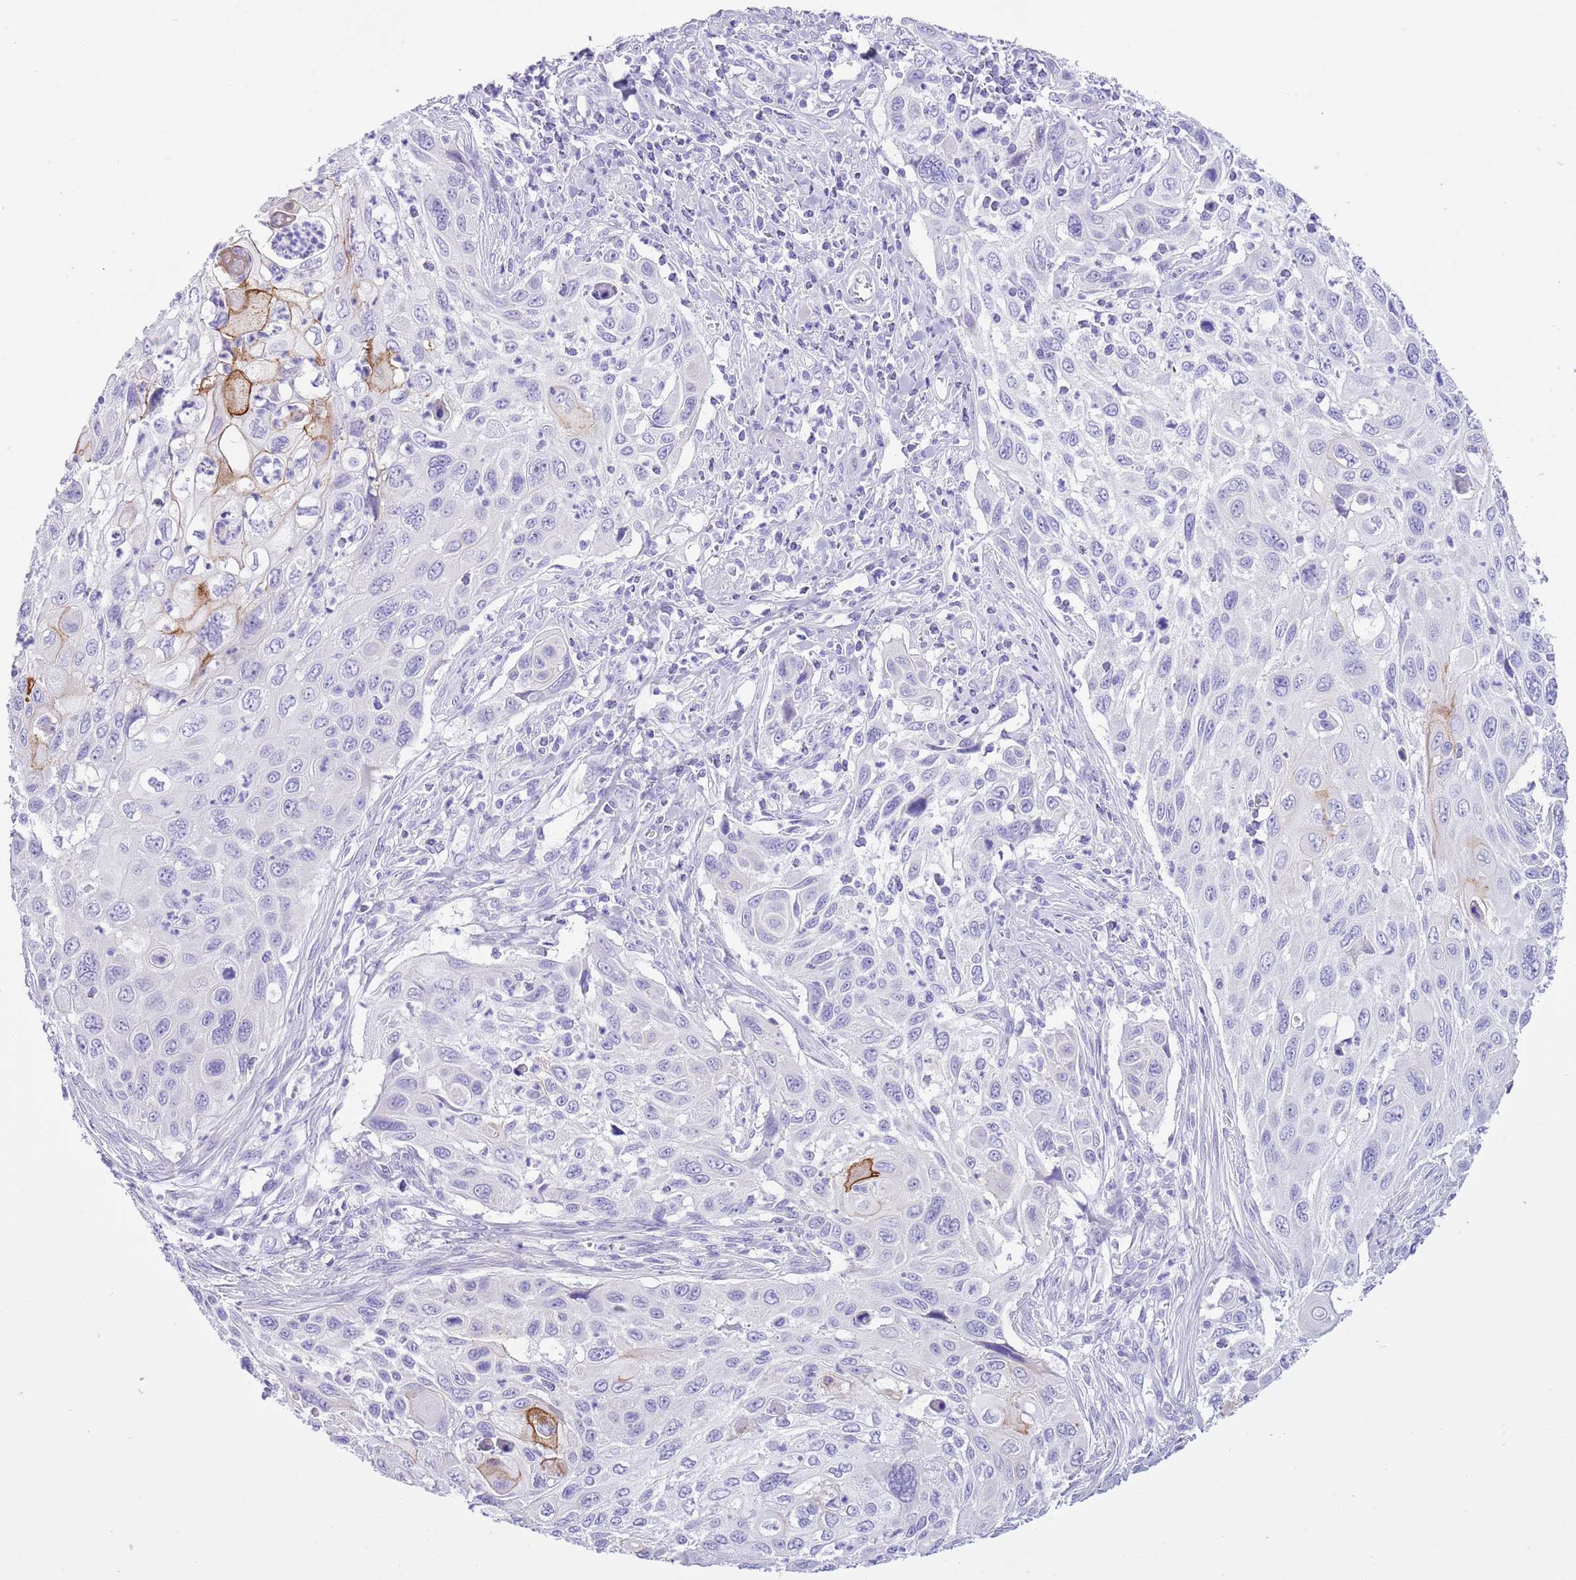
{"staining": {"intensity": "moderate", "quantity": "<25%", "location": "cytoplasmic/membranous"}, "tissue": "cervical cancer", "cell_type": "Tumor cells", "image_type": "cancer", "snomed": [{"axis": "morphology", "description": "Squamous cell carcinoma, NOS"}, {"axis": "topography", "description": "Cervix"}], "caption": "This histopathology image exhibits immunohistochemistry staining of cervical cancer, with low moderate cytoplasmic/membranous staining in approximately <25% of tumor cells.", "gene": "TBC1D10B", "patient": {"sex": "female", "age": 70}}